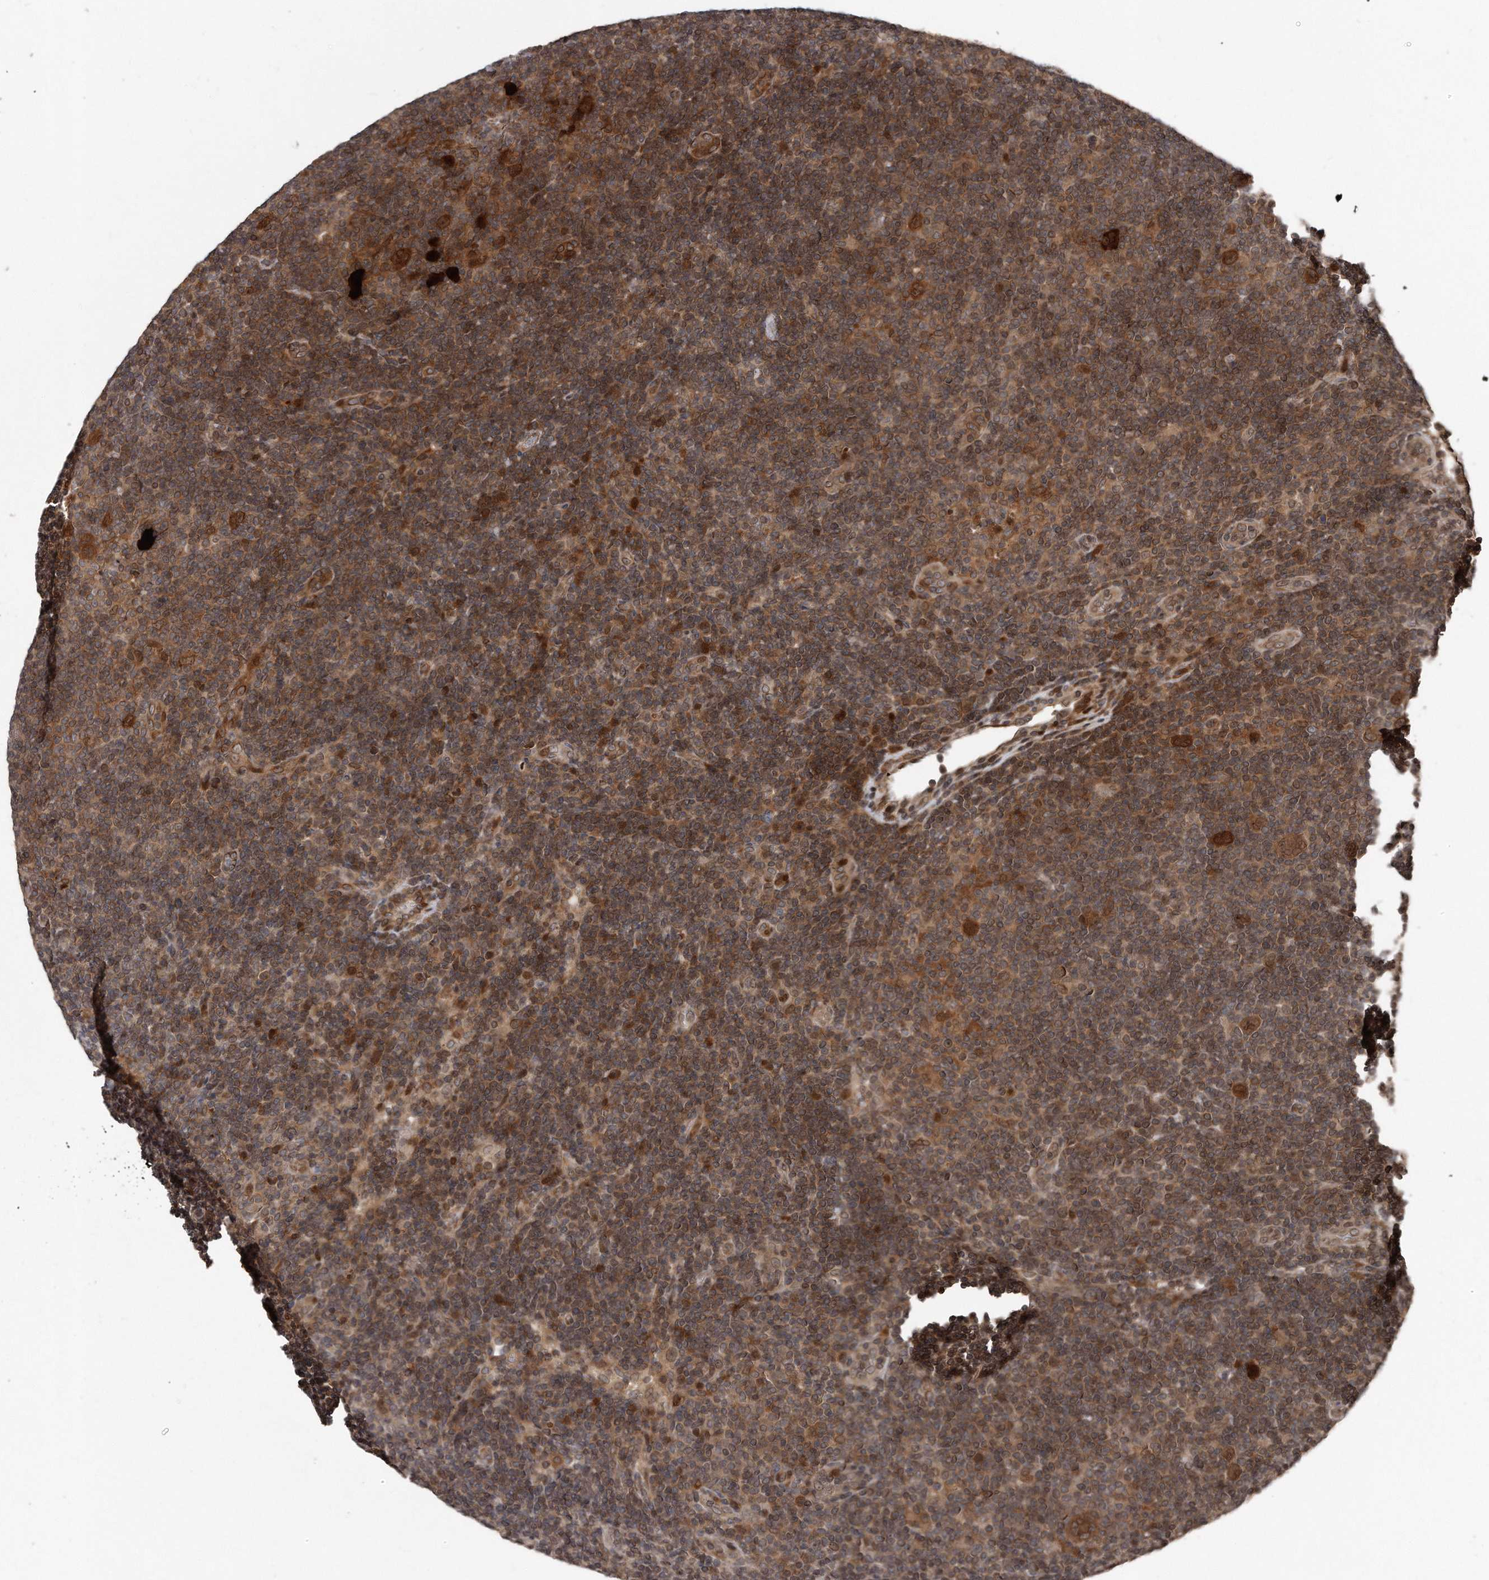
{"staining": {"intensity": "strong", "quantity": ">75%", "location": "cytoplasmic/membranous,nuclear"}, "tissue": "lymphoma", "cell_type": "Tumor cells", "image_type": "cancer", "snomed": [{"axis": "morphology", "description": "Hodgkin's disease, NOS"}, {"axis": "topography", "description": "Lymph node"}], "caption": "Immunohistochemical staining of human lymphoma shows high levels of strong cytoplasmic/membranous and nuclear protein positivity in about >75% of tumor cells. (Brightfield microscopy of DAB IHC at high magnification).", "gene": "GCH1", "patient": {"sex": "female", "age": 57}}